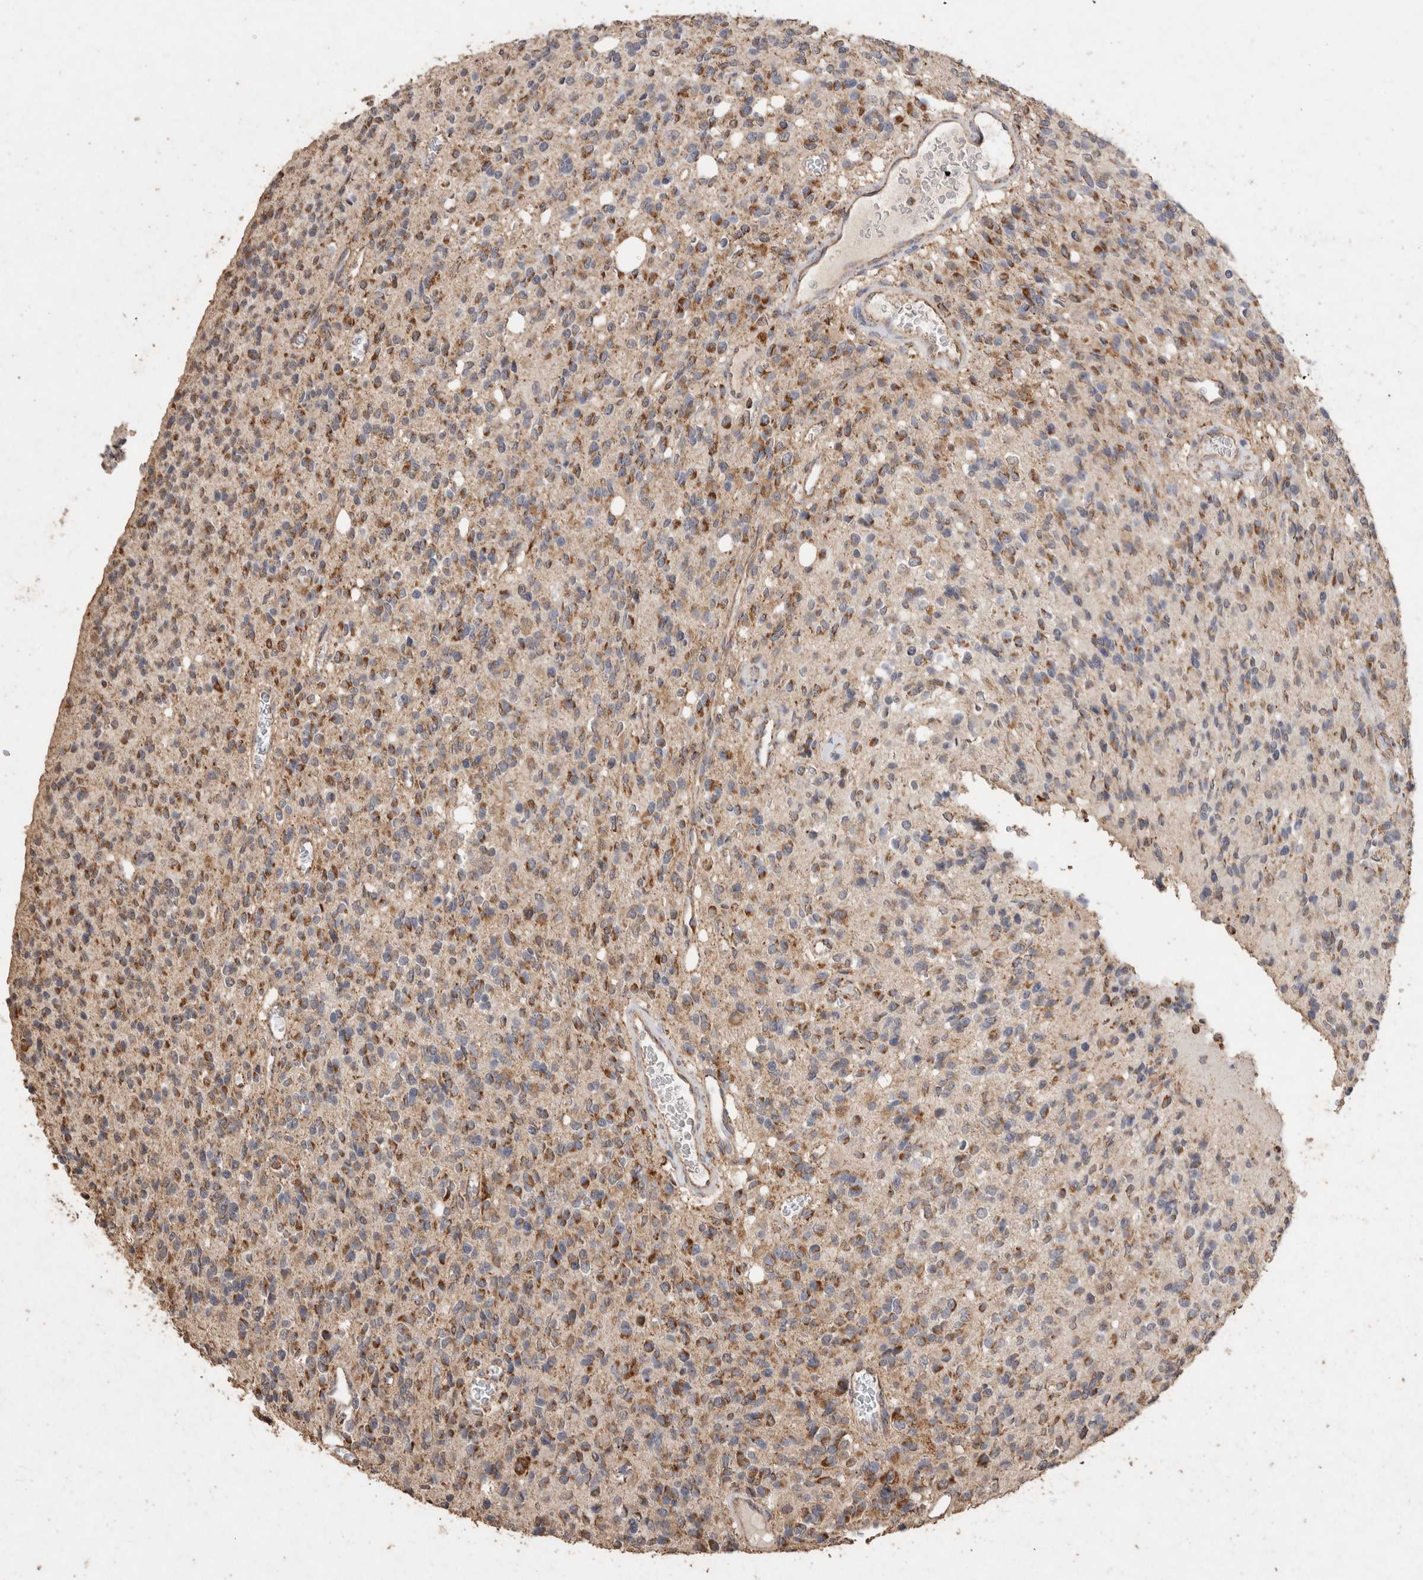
{"staining": {"intensity": "moderate", "quantity": ">75%", "location": "cytoplasmic/membranous"}, "tissue": "glioma", "cell_type": "Tumor cells", "image_type": "cancer", "snomed": [{"axis": "morphology", "description": "Glioma, malignant, High grade"}, {"axis": "topography", "description": "Brain"}], "caption": "Malignant glioma (high-grade) was stained to show a protein in brown. There is medium levels of moderate cytoplasmic/membranous expression in approximately >75% of tumor cells.", "gene": "ACADM", "patient": {"sex": "male", "age": 34}}